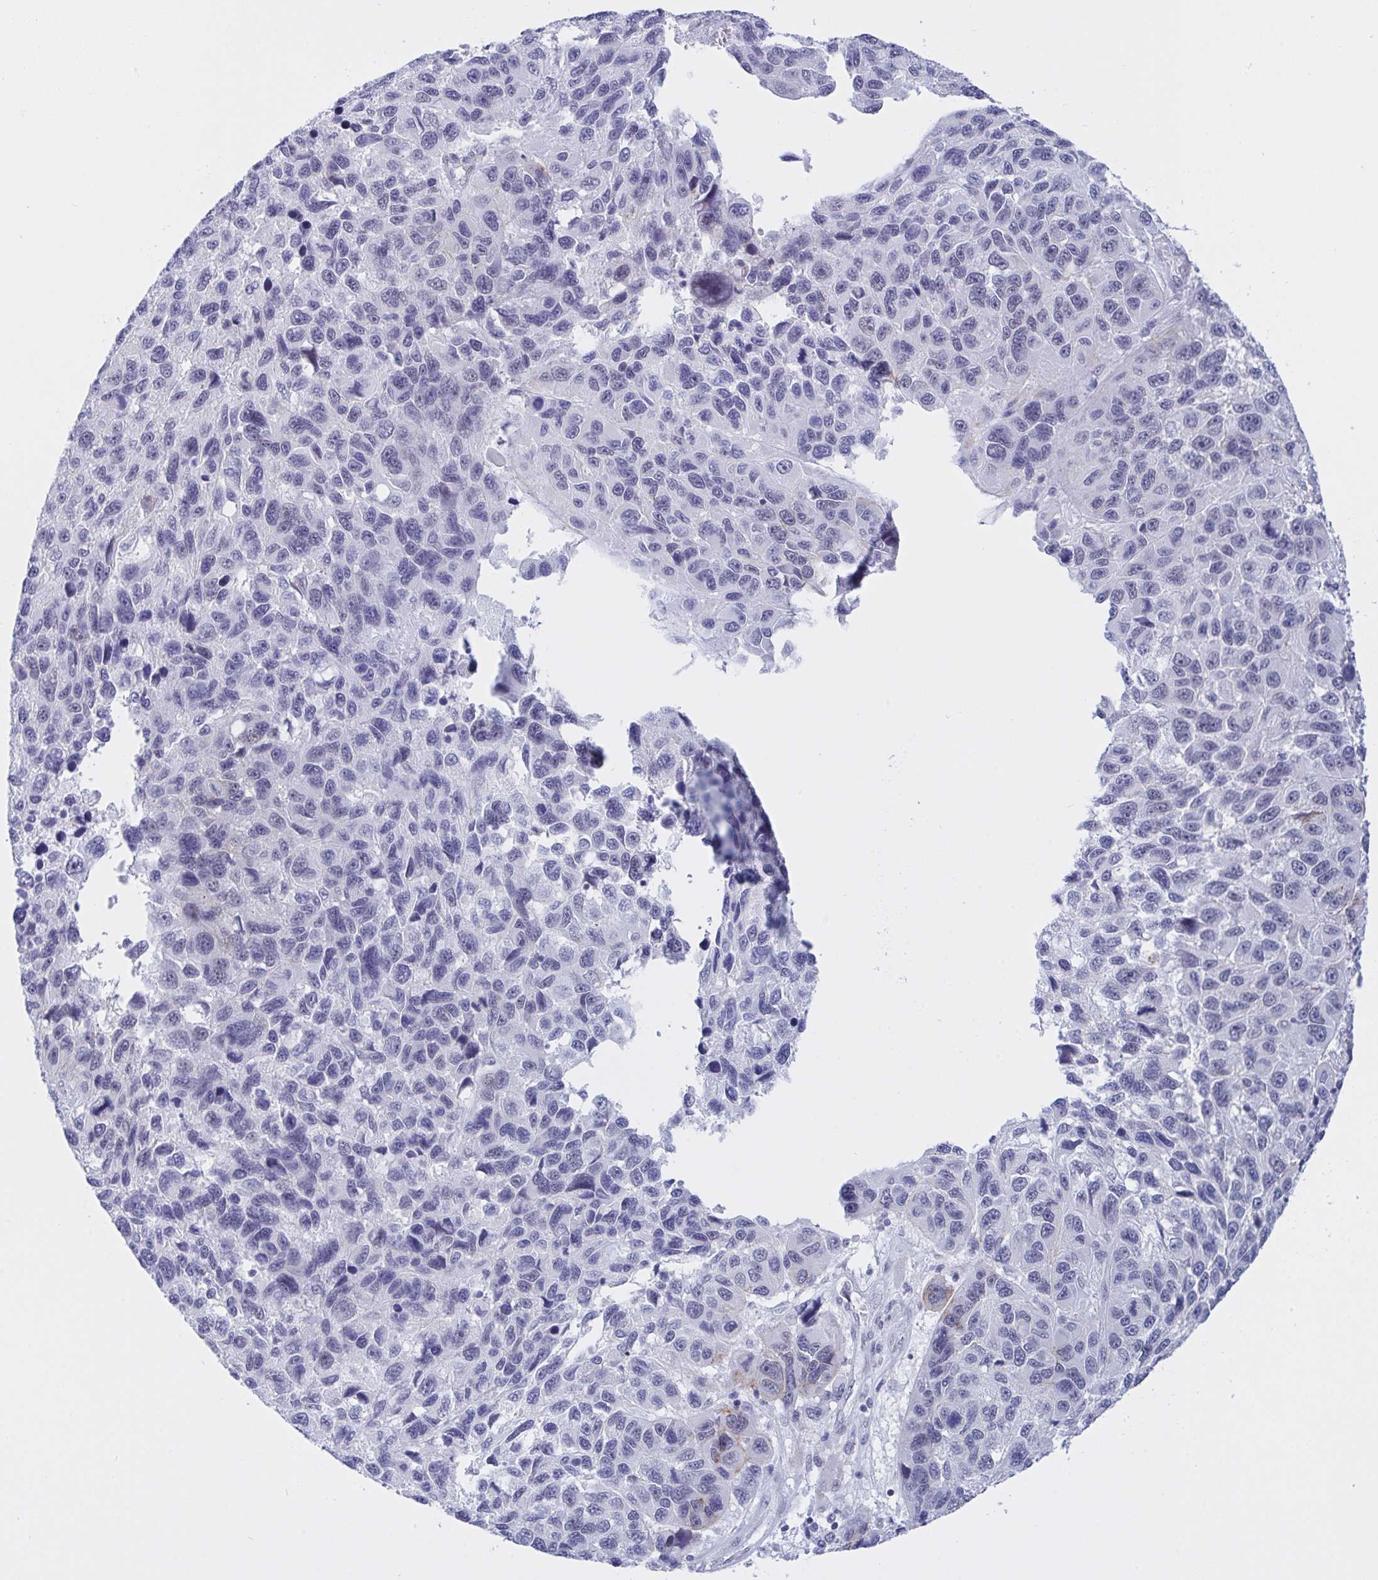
{"staining": {"intensity": "negative", "quantity": "none", "location": "none"}, "tissue": "melanoma", "cell_type": "Tumor cells", "image_type": "cancer", "snomed": [{"axis": "morphology", "description": "Malignant melanoma, NOS"}, {"axis": "topography", "description": "Skin"}], "caption": "A micrograph of malignant melanoma stained for a protein displays no brown staining in tumor cells.", "gene": "FBXL22", "patient": {"sex": "male", "age": 53}}